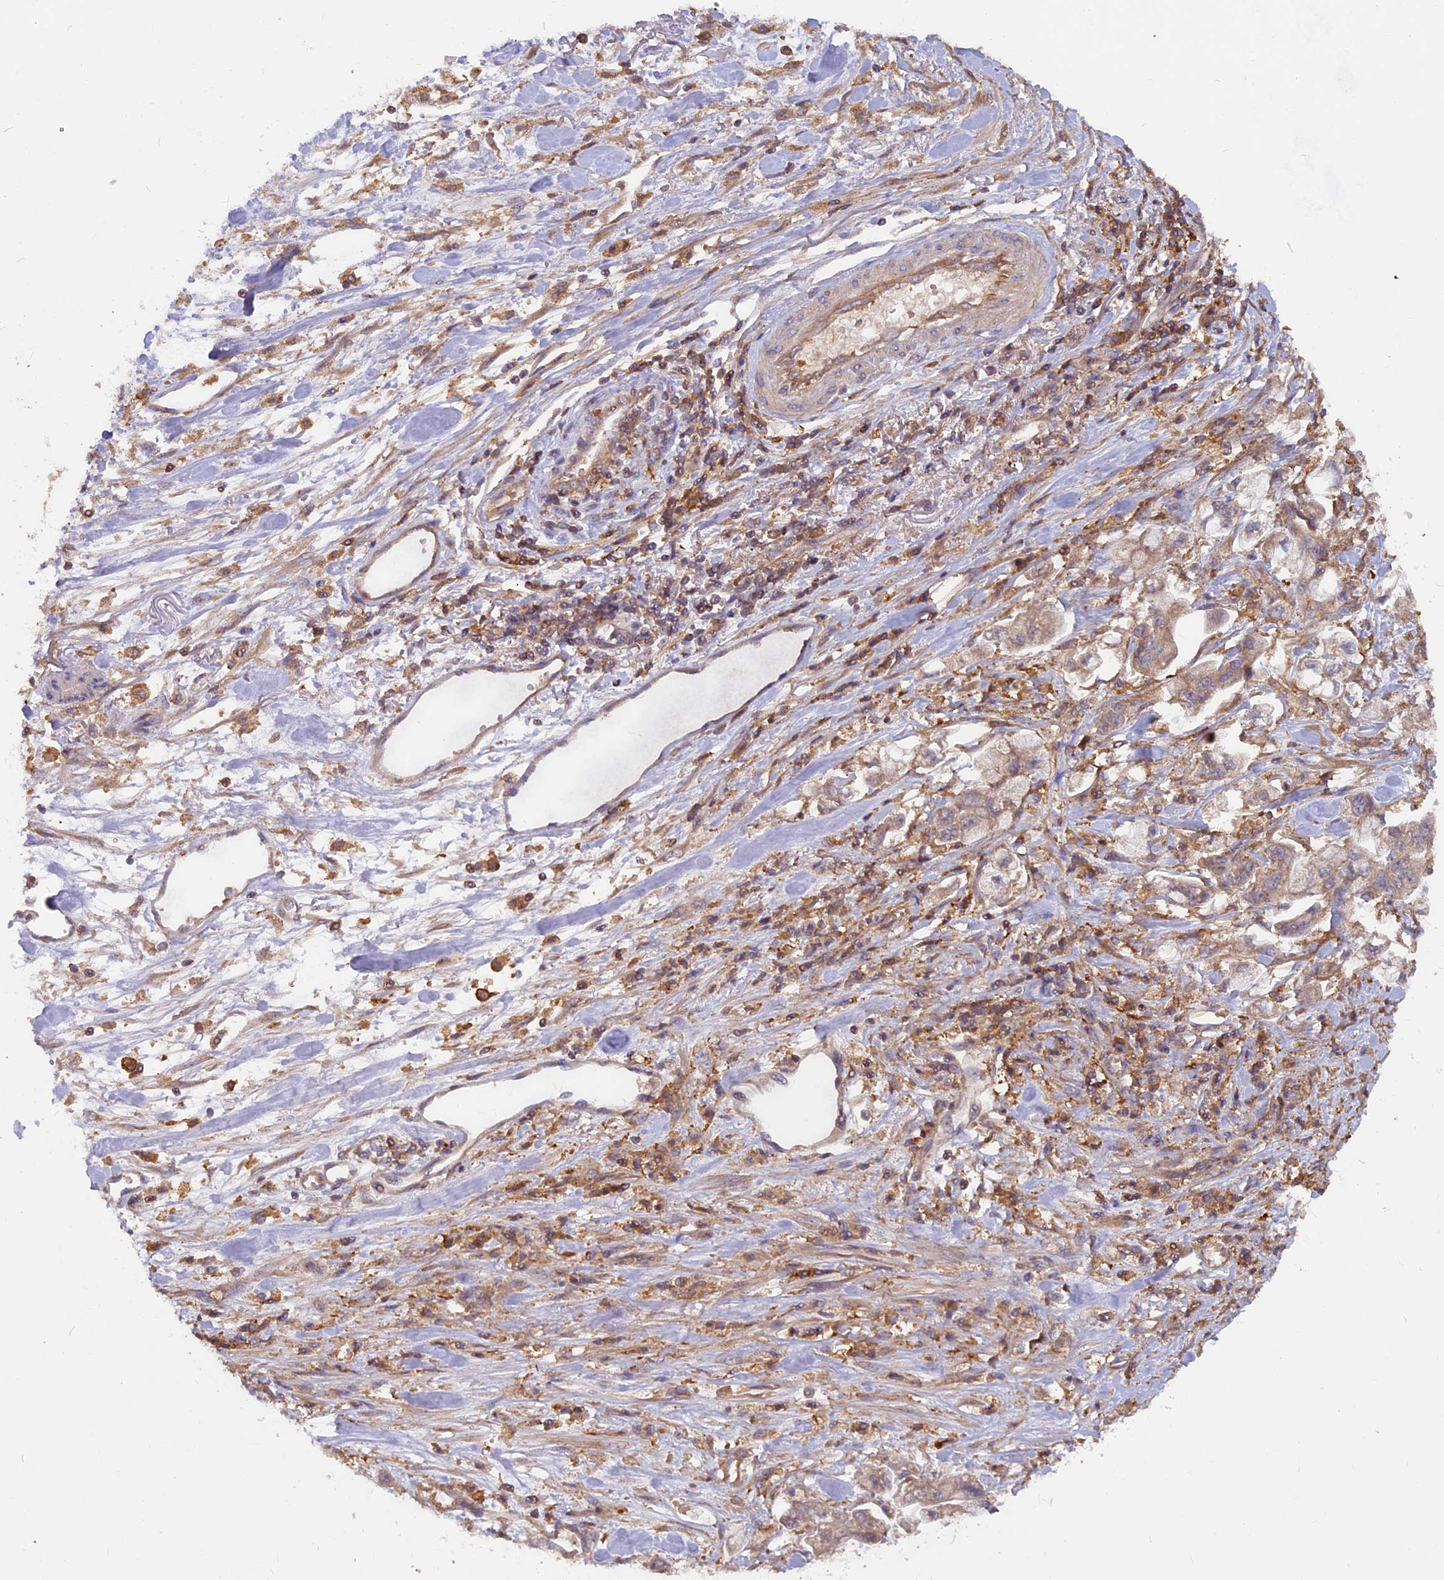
{"staining": {"intensity": "weak", "quantity": "25%-75%", "location": "cytoplasmic/membranous"}, "tissue": "stomach cancer", "cell_type": "Tumor cells", "image_type": "cancer", "snomed": [{"axis": "morphology", "description": "Adenocarcinoma, NOS"}, {"axis": "topography", "description": "Stomach"}], "caption": "Adenocarcinoma (stomach) was stained to show a protein in brown. There is low levels of weak cytoplasmic/membranous expression in approximately 25%-75% of tumor cells.", "gene": "MYO9B", "patient": {"sex": "male", "age": 62}}